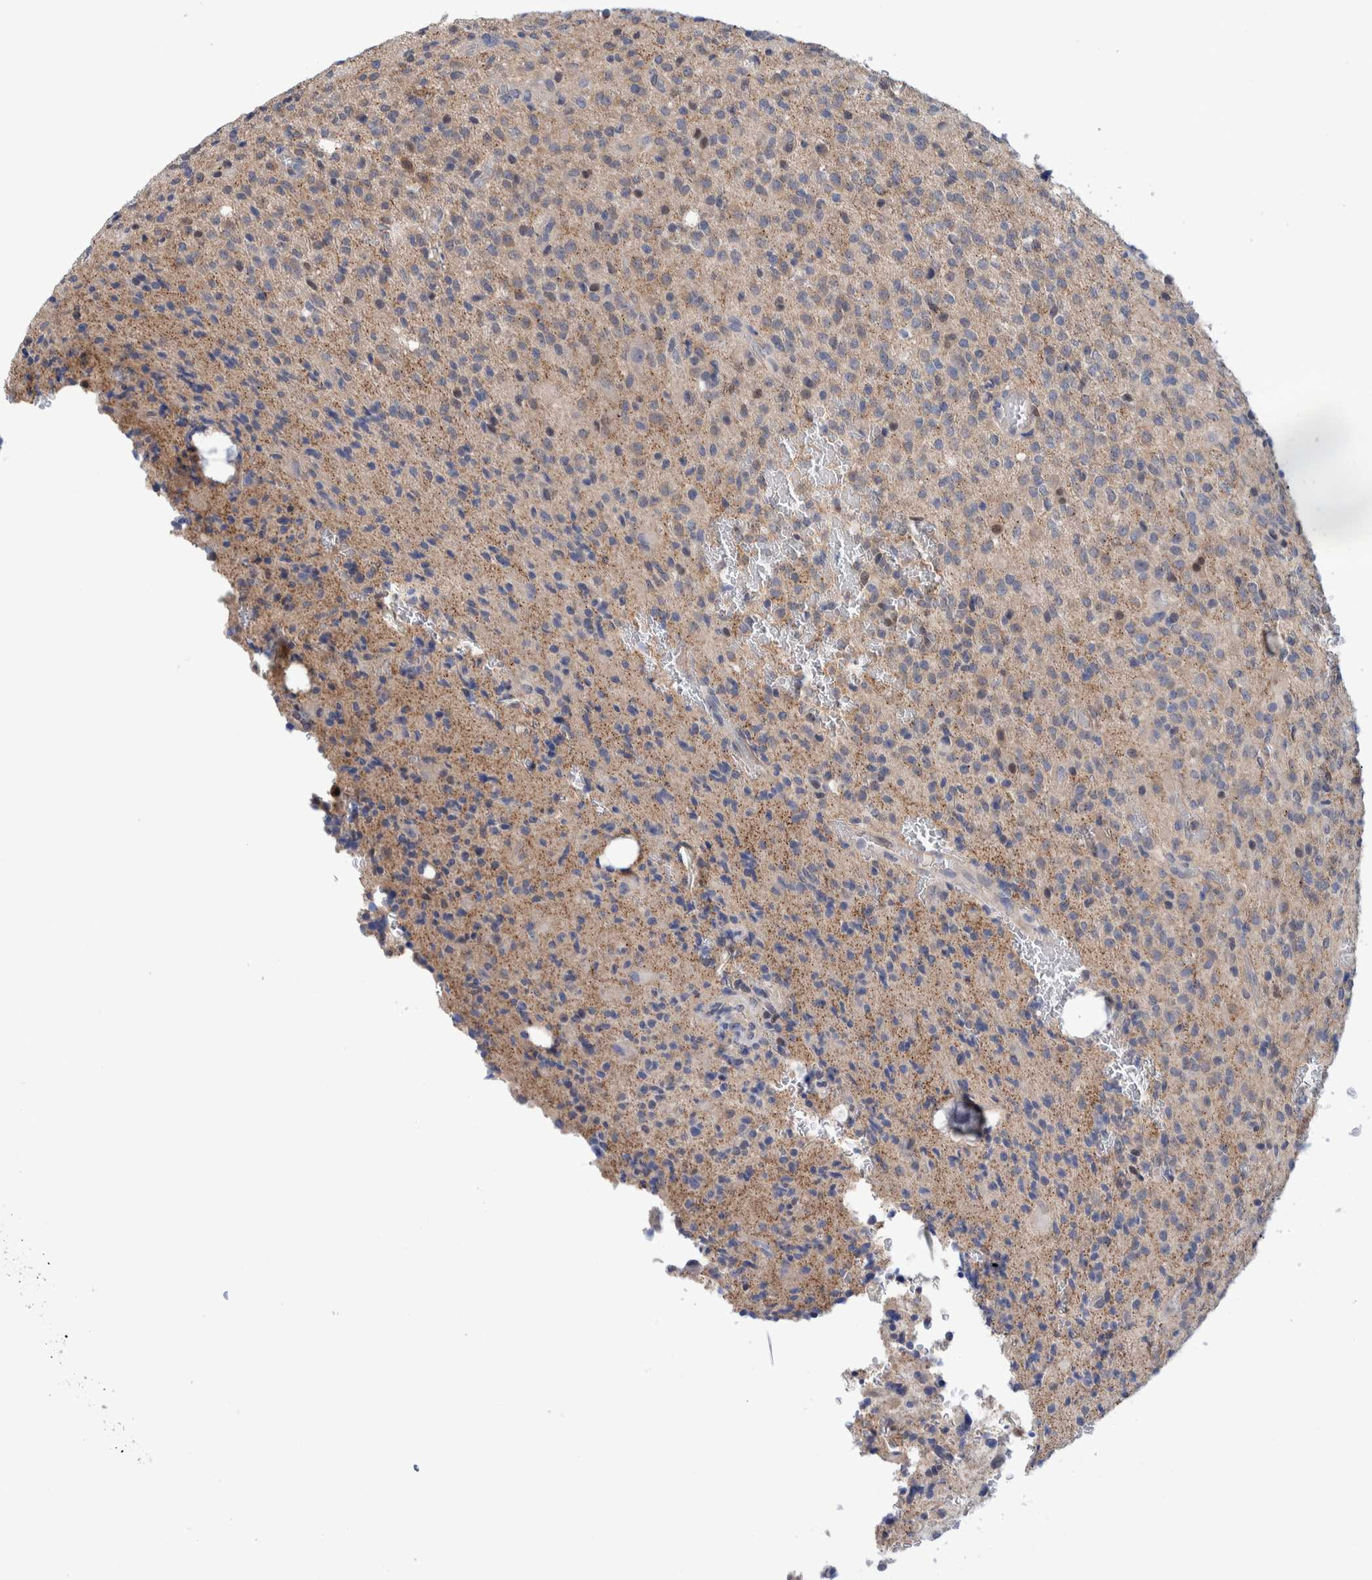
{"staining": {"intensity": "weak", "quantity": "<25%", "location": "cytoplasmic/membranous"}, "tissue": "glioma", "cell_type": "Tumor cells", "image_type": "cancer", "snomed": [{"axis": "morphology", "description": "Glioma, malignant, High grade"}, {"axis": "topography", "description": "Brain"}], "caption": "Glioma stained for a protein using IHC exhibits no positivity tumor cells.", "gene": "PFAS", "patient": {"sex": "male", "age": 34}}